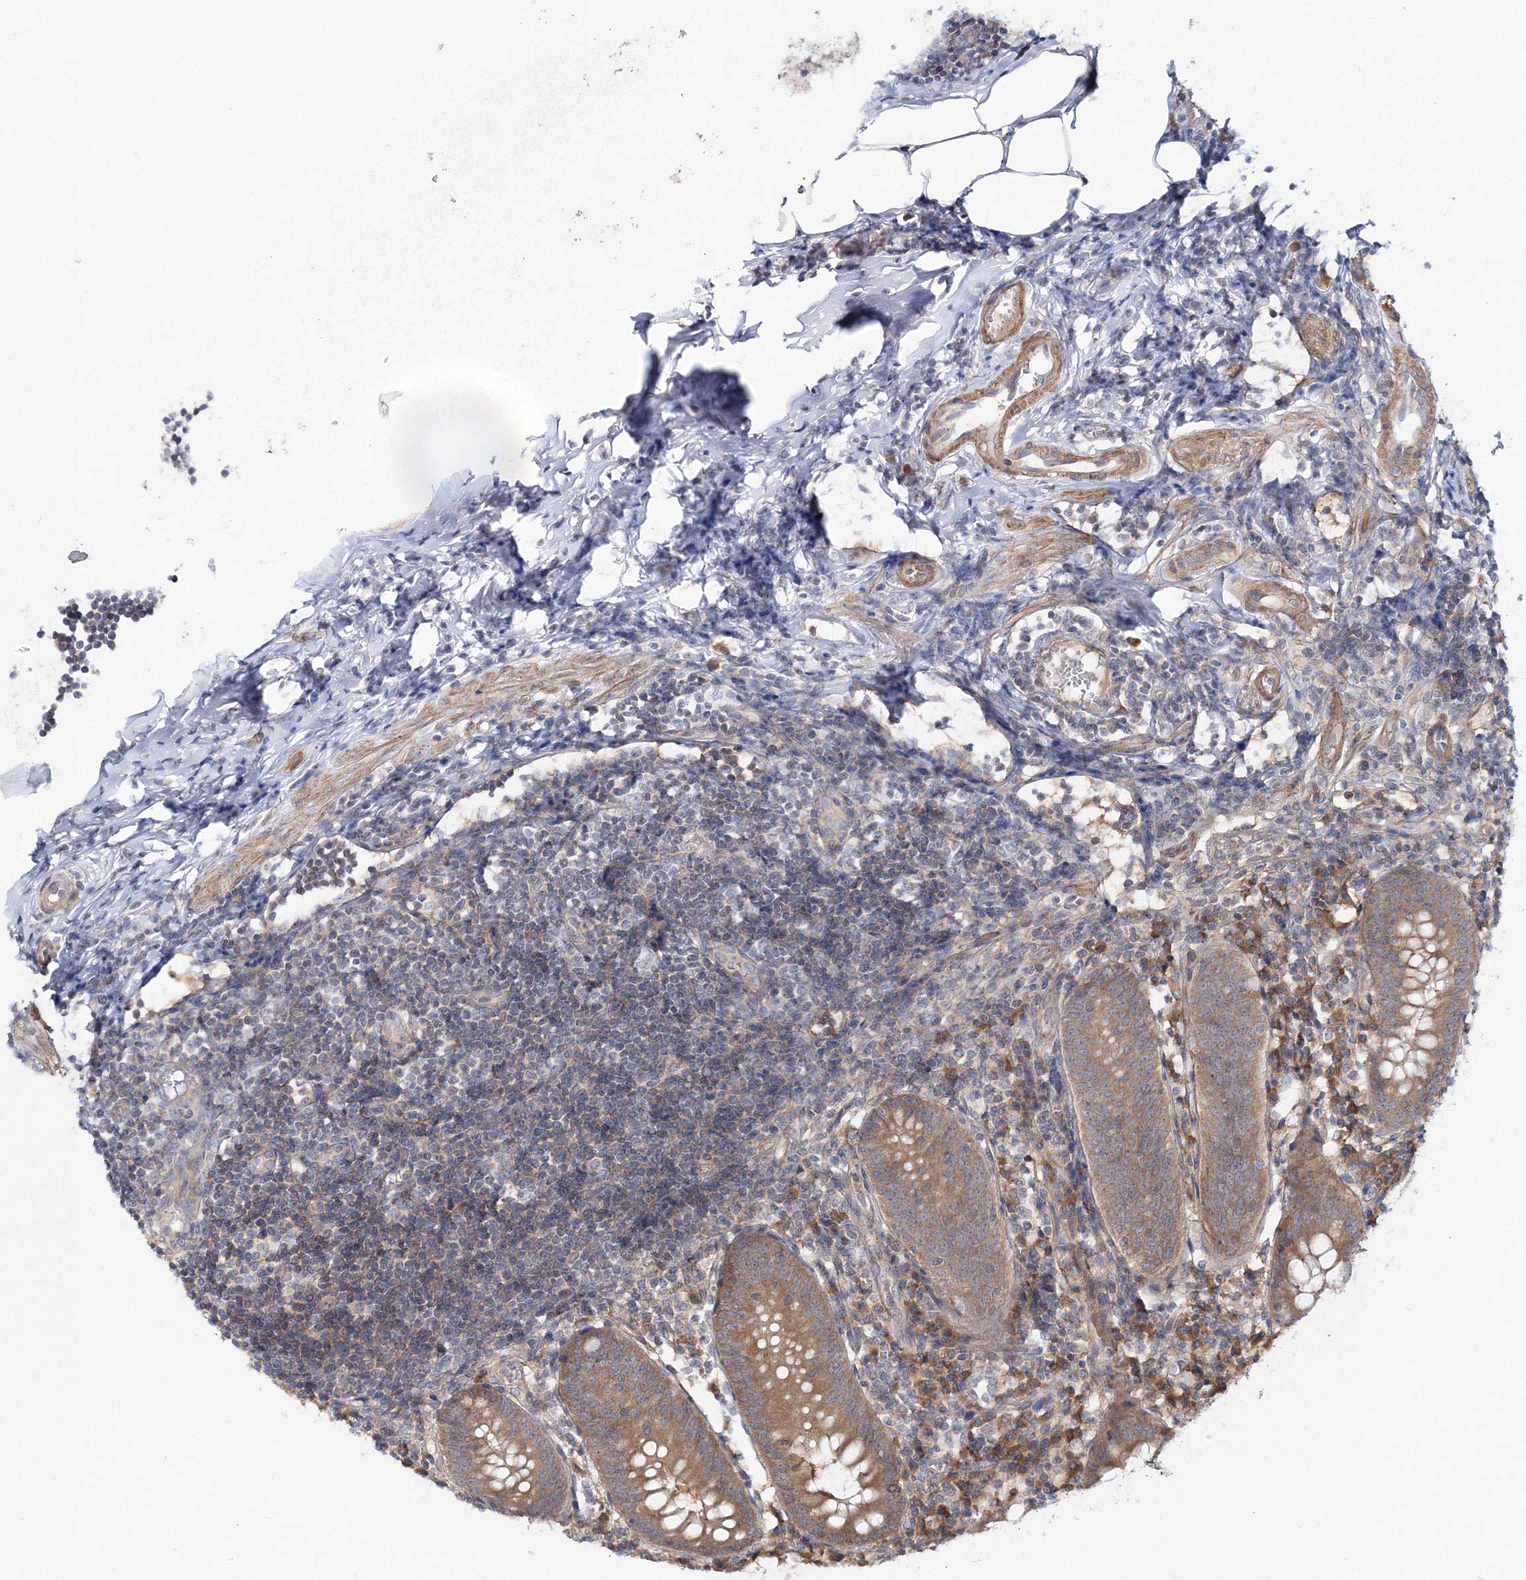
{"staining": {"intensity": "moderate", "quantity": ">75%", "location": "cytoplasmic/membranous"}, "tissue": "appendix", "cell_type": "Glandular cells", "image_type": "normal", "snomed": [{"axis": "morphology", "description": "Normal tissue, NOS"}, {"axis": "topography", "description": "Appendix"}], "caption": "Immunohistochemical staining of unremarkable appendix displays >75% levels of moderate cytoplasmic/membranous protein positivity in approximately >75% of glandular cells.", "gene": "IPMK", "patient": {"sex": "female", "age": 54}}